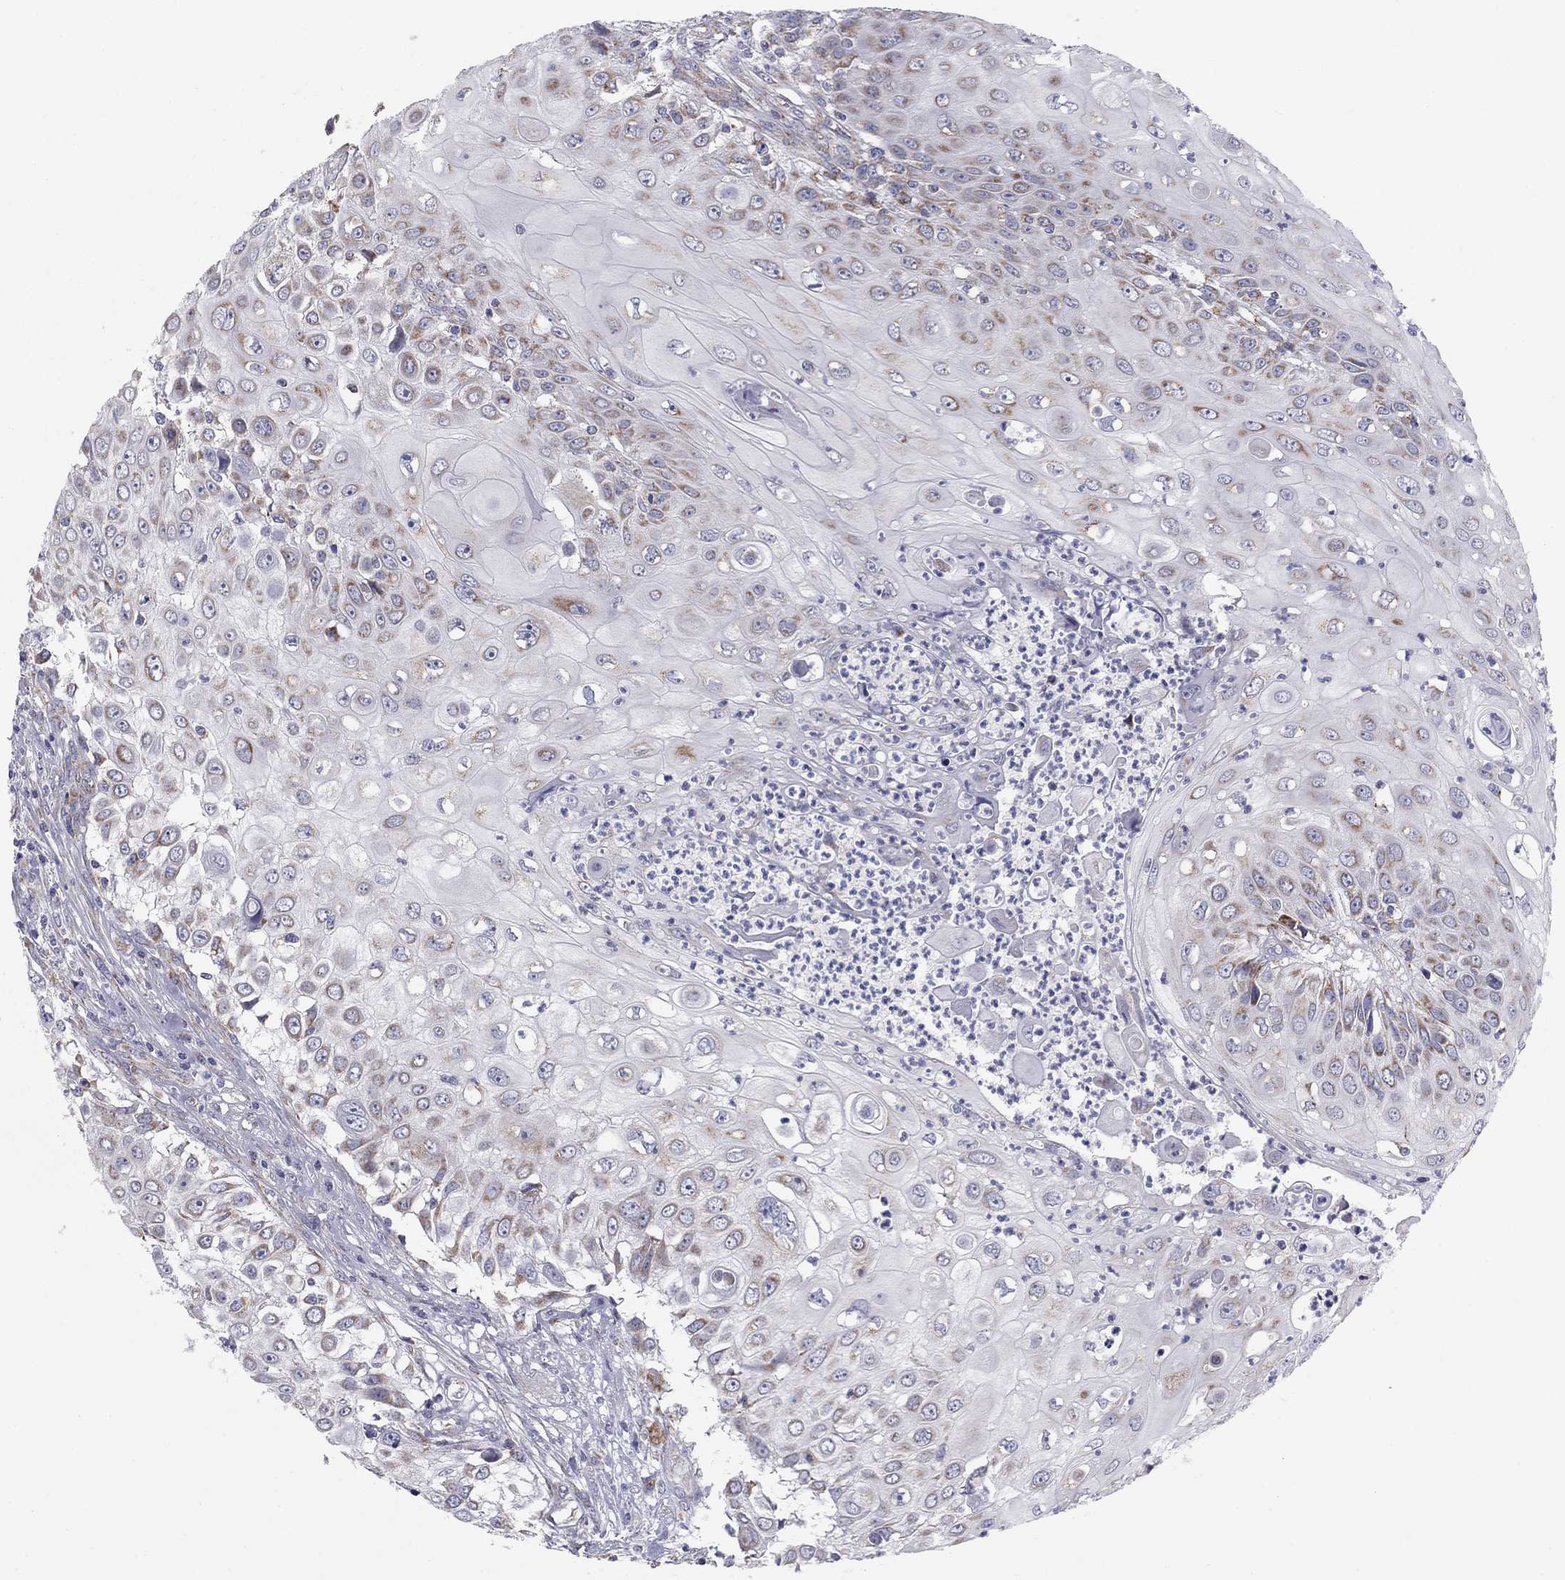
{"staining": {"intensity": "moderate", "quantity": "<25%", "location": "cytoplasmic/membranous"}, "tissue": "urothelial cancer", "cell_type": "Tumor cells", "image_type": "cancer", "snomed": [{"axis": "morphology", "description": "Urothelial carcinoma, High grade"}, {"axis": "topography", "description": "Urinary bladder"}], "caption": "Immunohistochemistry (IHC) image of neoplastic tissue: high-grade urothelial carcinoma stained using immunohistochemistry displays low levels of moderate protein expression localized specifically in the cytoplasmic/membranous of tumor cells, appearing as a cytoplasmic/membranous brown color.", "gene": "NDUFV1", "patient": {"sex": "female", "age": 79}}